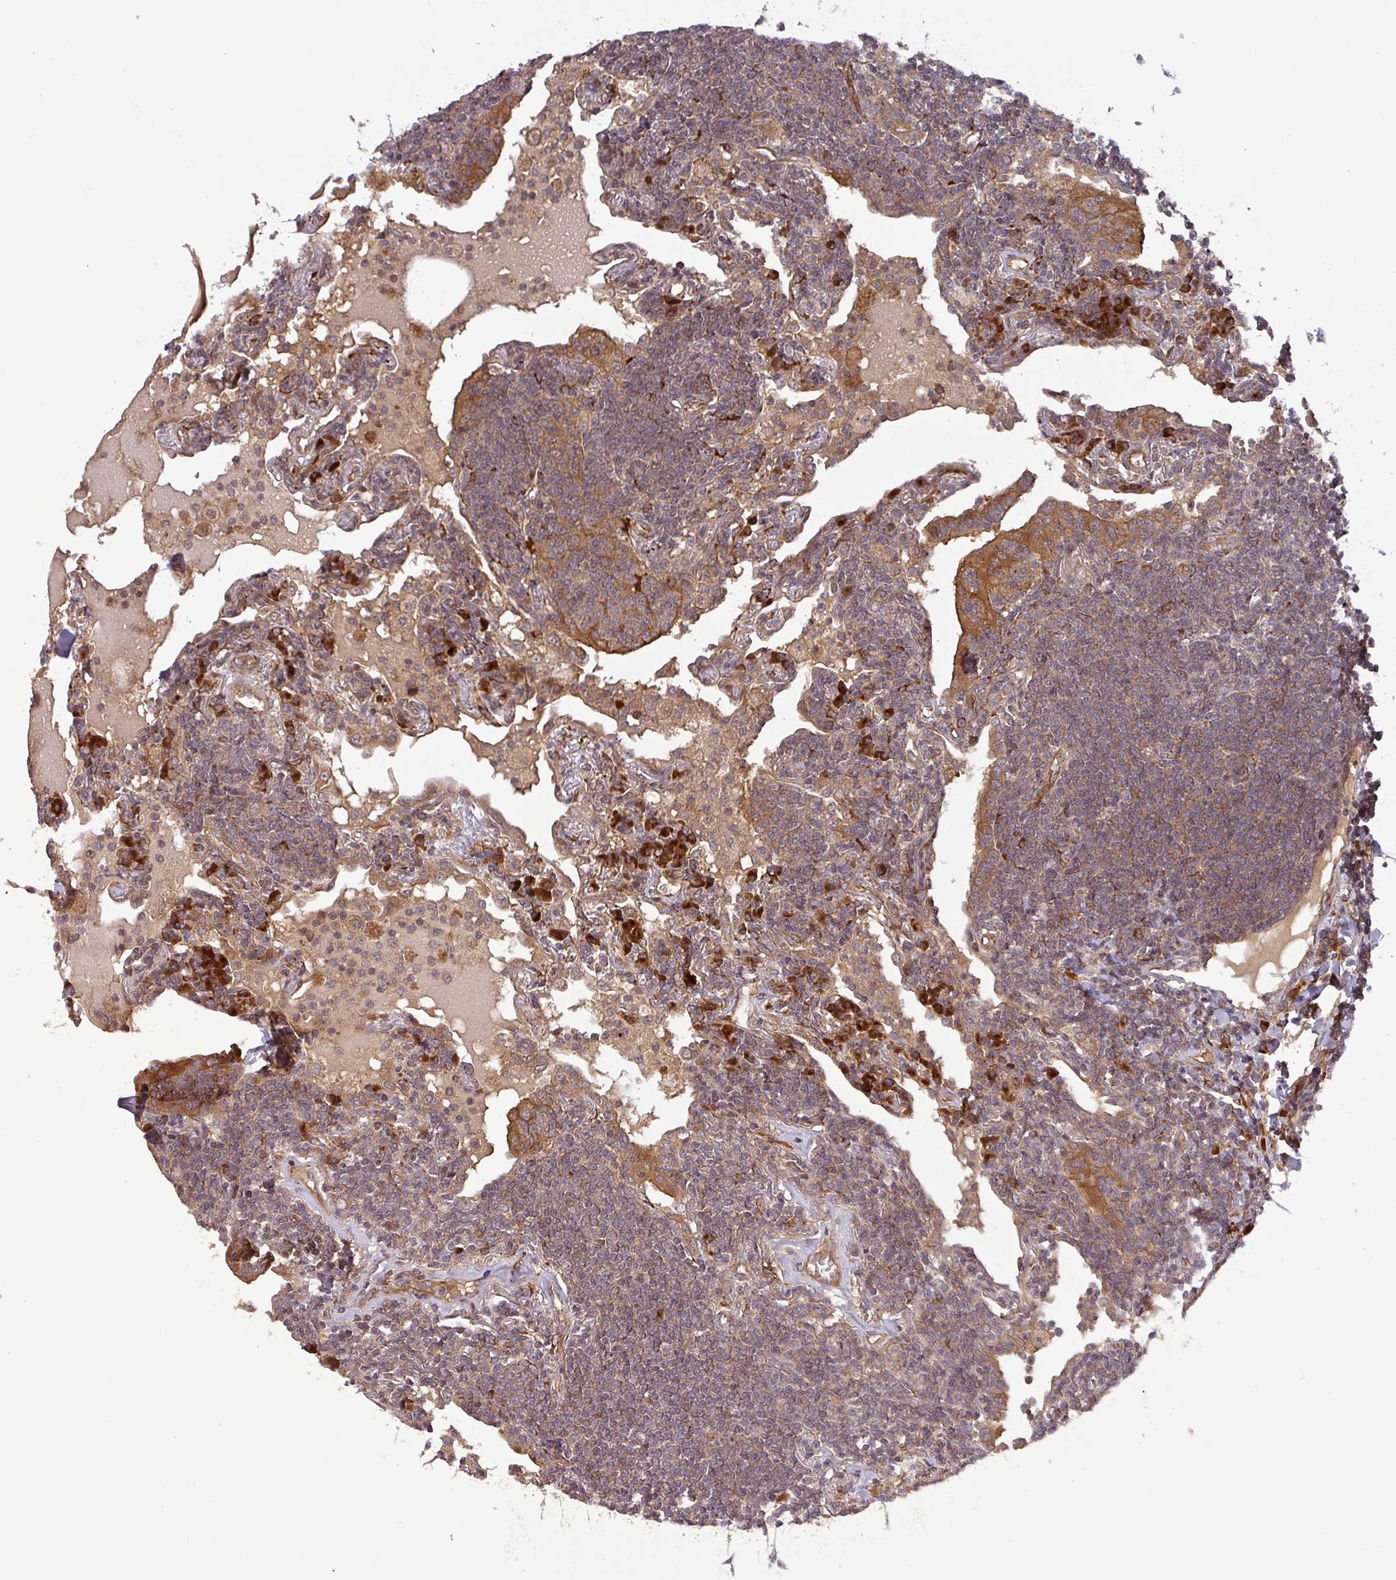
{"staining": {"intensity": "moderate", "quantity": ">75%", "location": "cytoplasmic/membranous"}, "tissue": "lymphoma", "cell_type": "Tumor cells", "image_type": "cancer", "snomed": [{"axis": "morphology", "description": "Malignant lymphoma, non-Hodgkin's type, Low grade"}, {"axis": "topography", "description": "Lung"}], "caption": "Approximately >75% of tumor cells in malignant lymphoma, non-Hodgkin's type (low-grade) reveal moderate cytoplasmic/membranous protein positivity as visualized by brown immunohistochemical staining.", "gene": "ART1", "patient": {"sex": "female", "age": 71}}